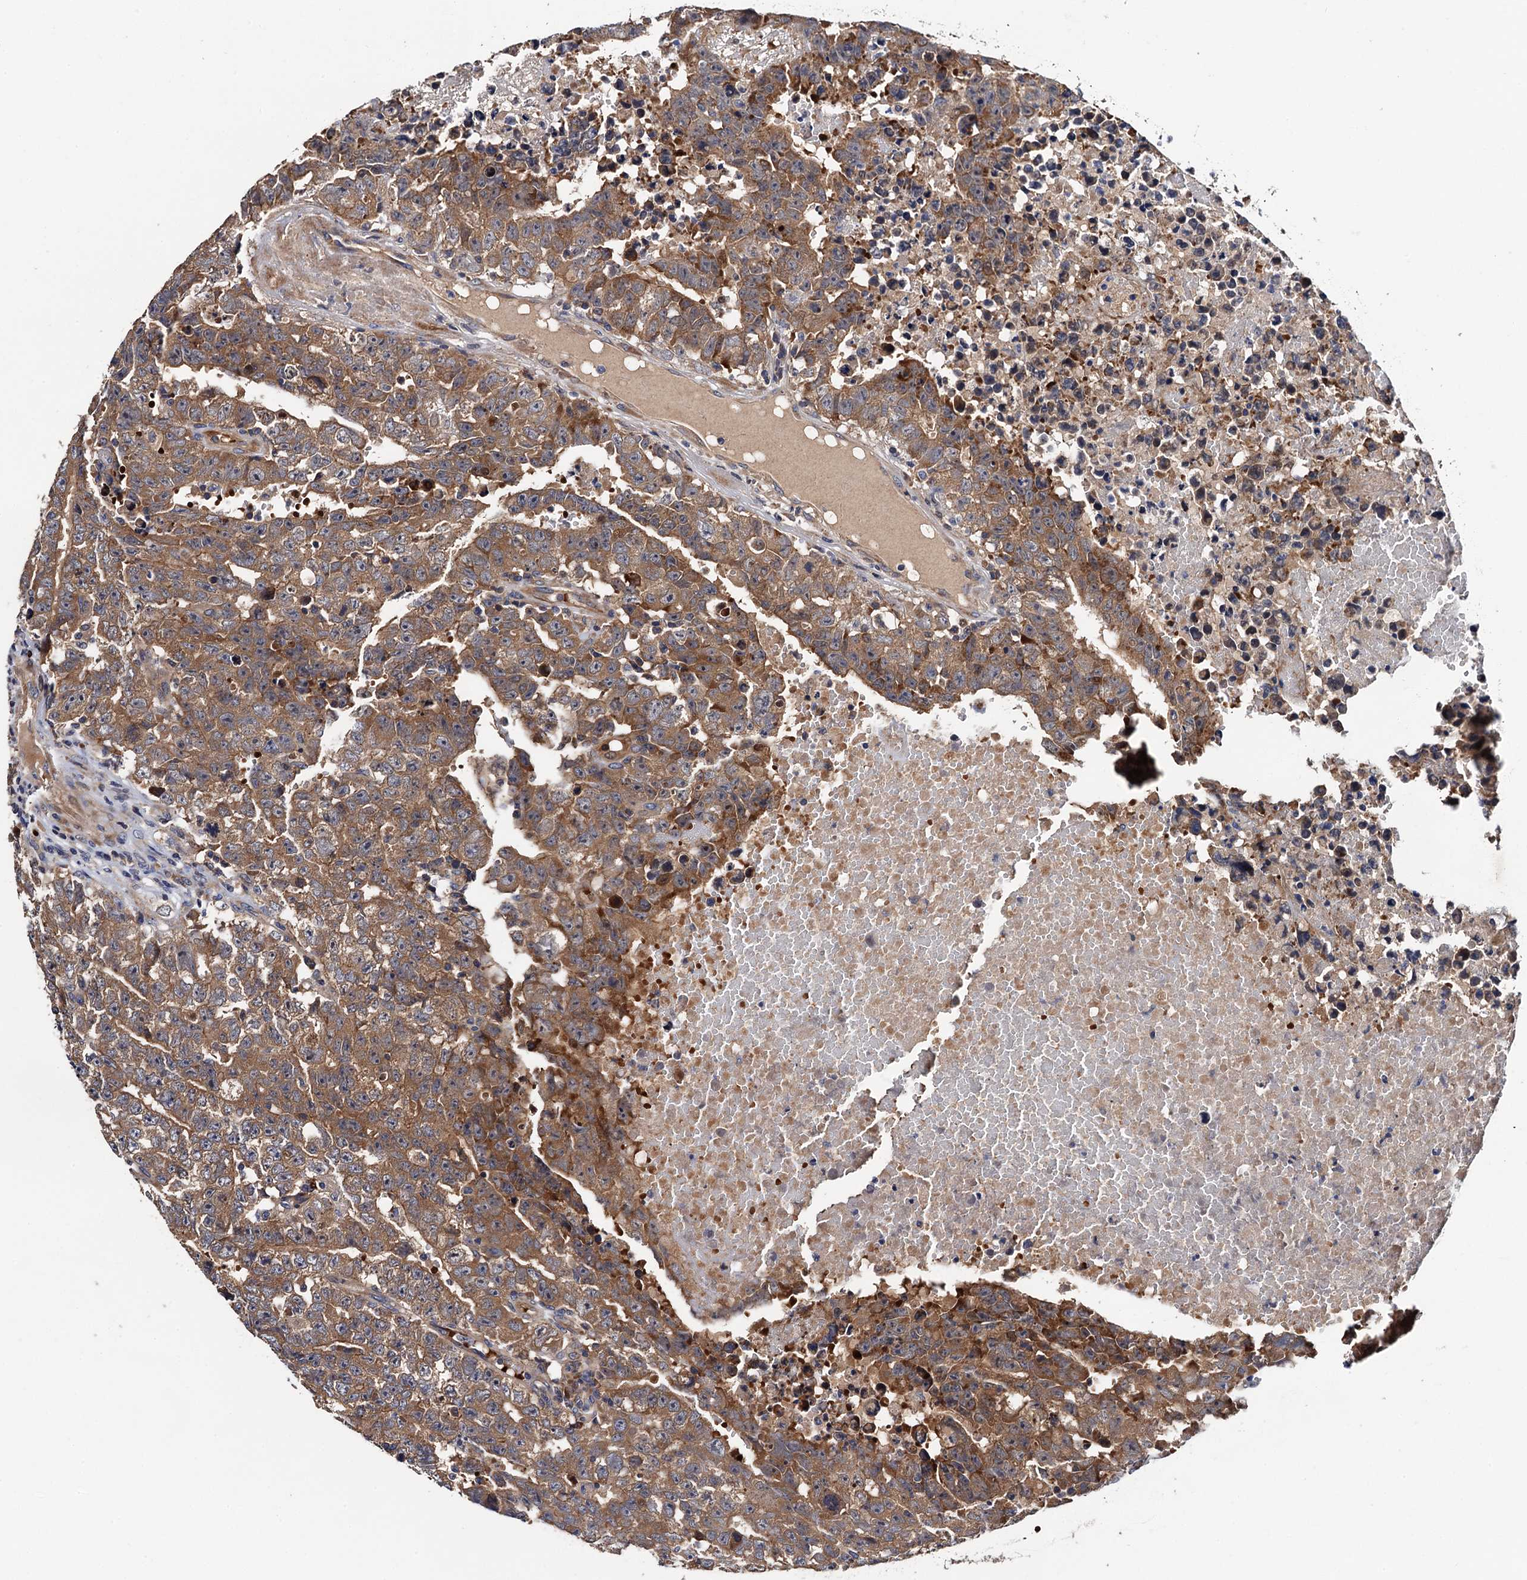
{"staining": {"intensity": "moderate", "quantity": ">75%", "location": "cytoplasmic/membranous"}, "tissue": "testis cancer", "cell_type": "Tumor cells", "image_type": "cancer", "snomed": [{"axis": "morphology", "description": "Carcinoma, Embryonal, NOS"}, {"axis": "topography", "description": "Testis"}], "caption": "An immunohistochemistry micrograph of tumor tissue is shown. Protein staining in brown shows moderate cytoplasmic/membranous positivity in testis cancer (embryonal carcinoma) within tumor cells.", "gene": "TRMT112", "patient": {"sex": "male", "age": 25}}